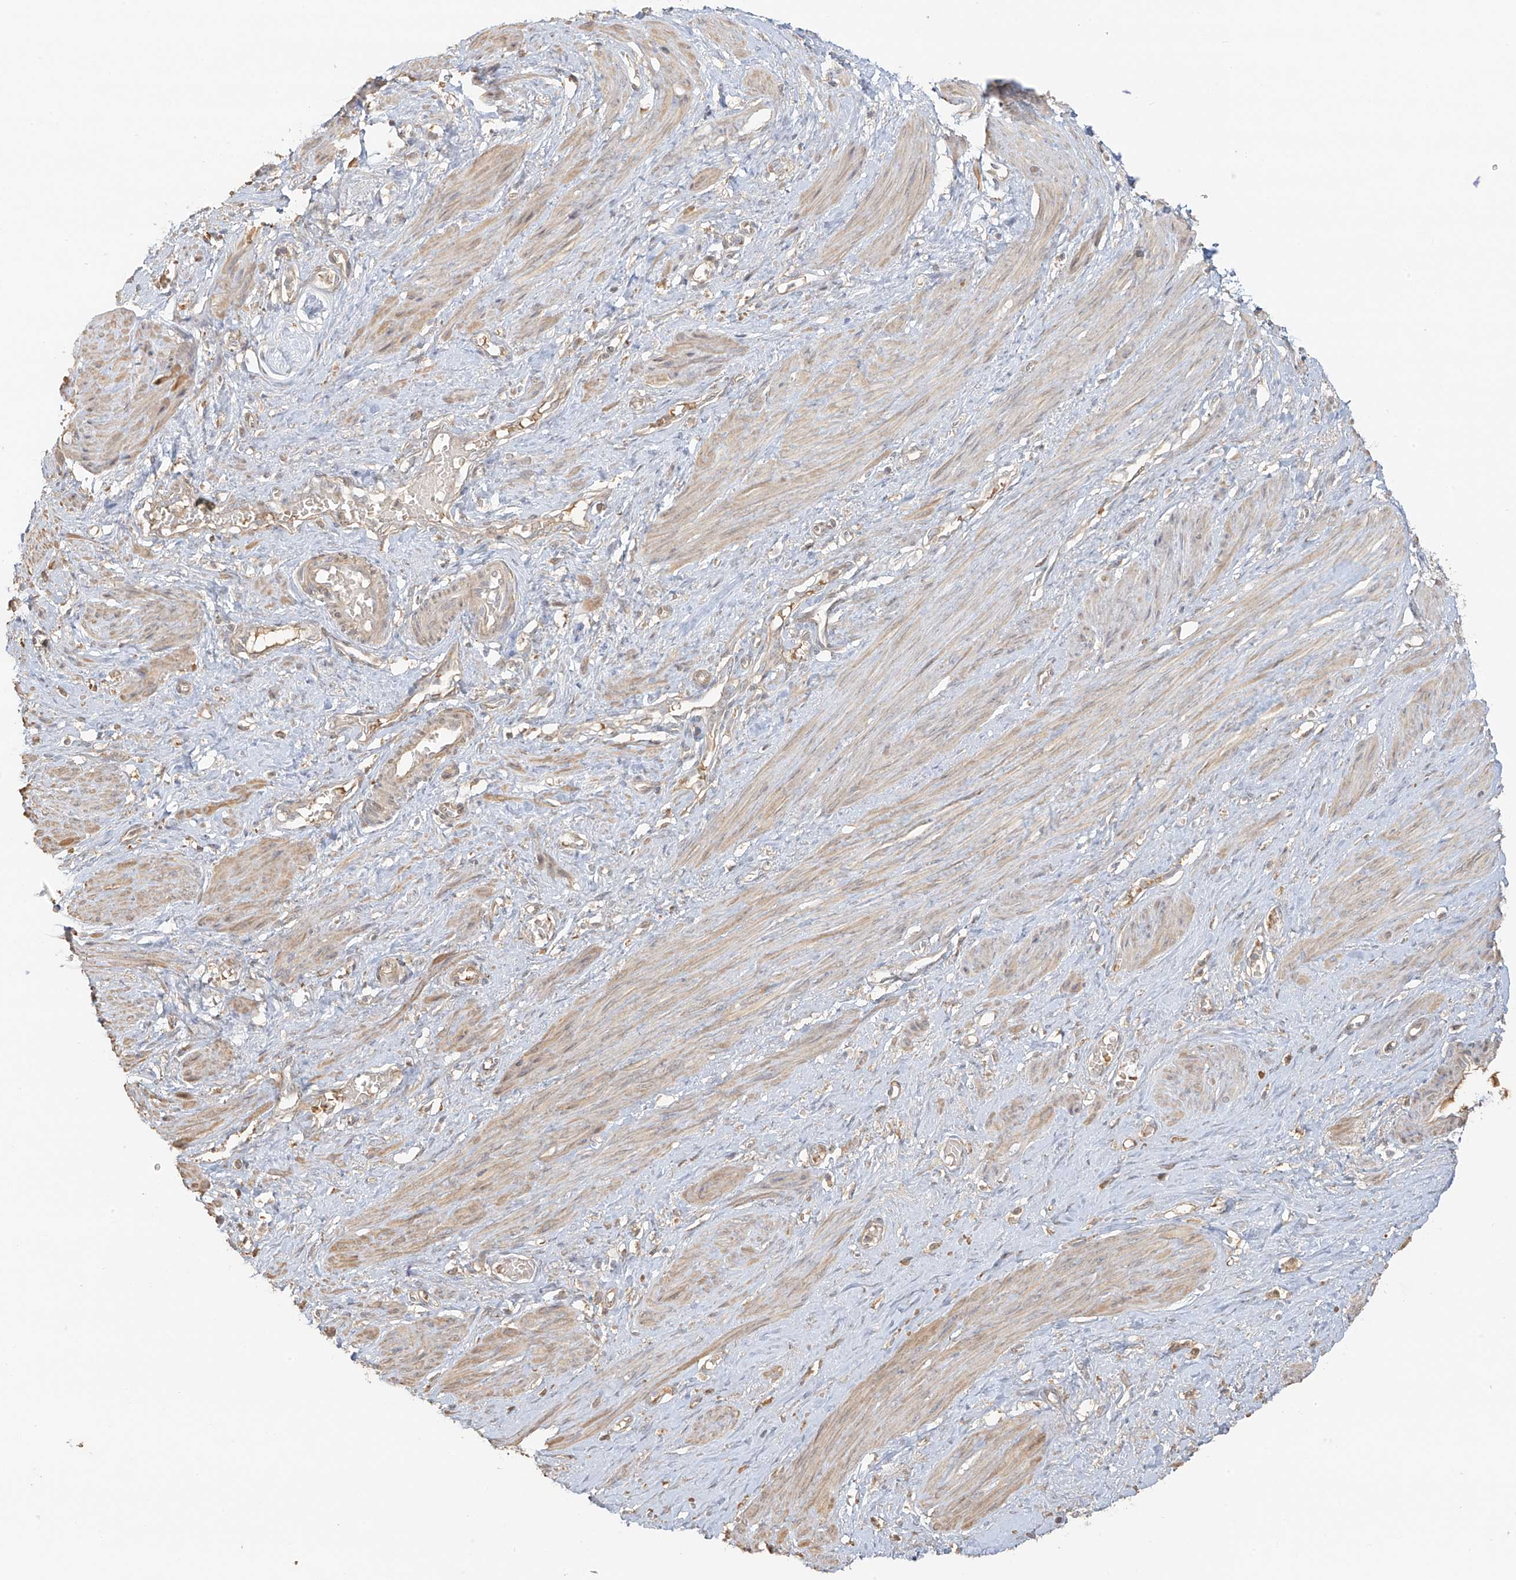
{"staining": {"intensity": "weak", "quantity": ">75%", "location": "cytoplasmic/membranous"}, "tissue": "smooth muscle", "cell_type": "Smooth muscle cells", "image_type": "normal", "snomed": [{"axis": "morphology", "description": "Normal tissue, NOS"}, {"axis": "topography", "description": "Endometrium"}], "caption": "High-magnification brightfield microscopy of benign smooth muscle stained with DAB (brown) and counterstained with hematoxylin (blue). smooth muscle cells exhibit weak cytoplasmic/membranous positivity is appreciated in approximately>75% of cells.", "gene": "UPK1B", "patient": {"sex": "female", "age": 33}}